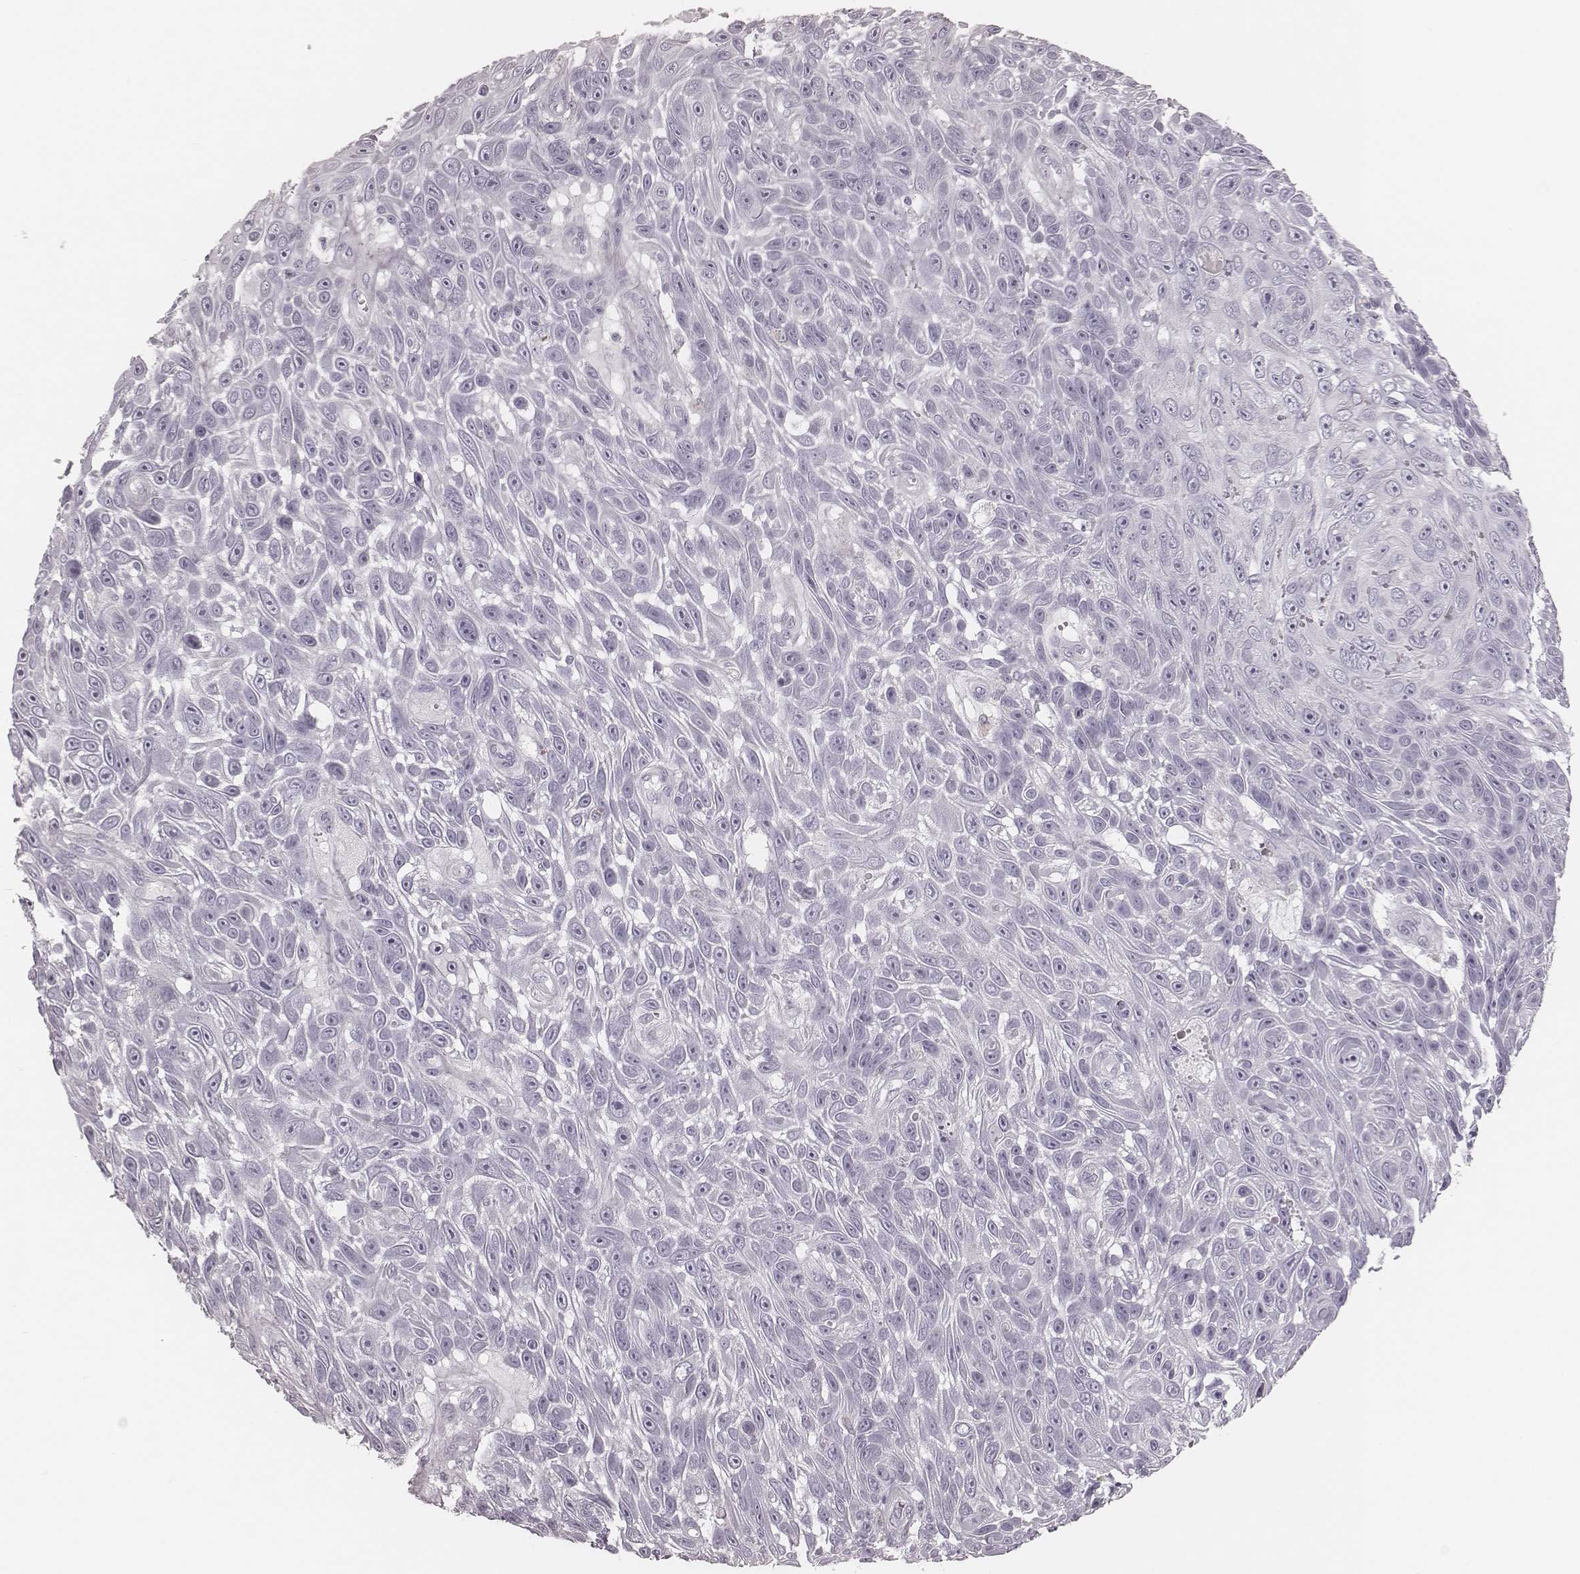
{"staining": {"intensity": "negative", "quantity": "none", "location": "none"}, "tissue": "skin cancer", "cell_type": "Tumor cells", "image_type": "cancer", "snomed": [{"axis": "morphology", "description": "Squamous cell carcinoma, NOS"}, {"axis": "topography", "description": "Skin"}], "caption": "High magnification brightfield microscopy of skin squamous cell carcinoma stained with DAB (brown) and counterstained with hematoxylin (blue): tumor cells show no significant staining. Nuclei are stained in blue.", "gene": "MSX1", "patient": {"sex": "male", "age": 82}}